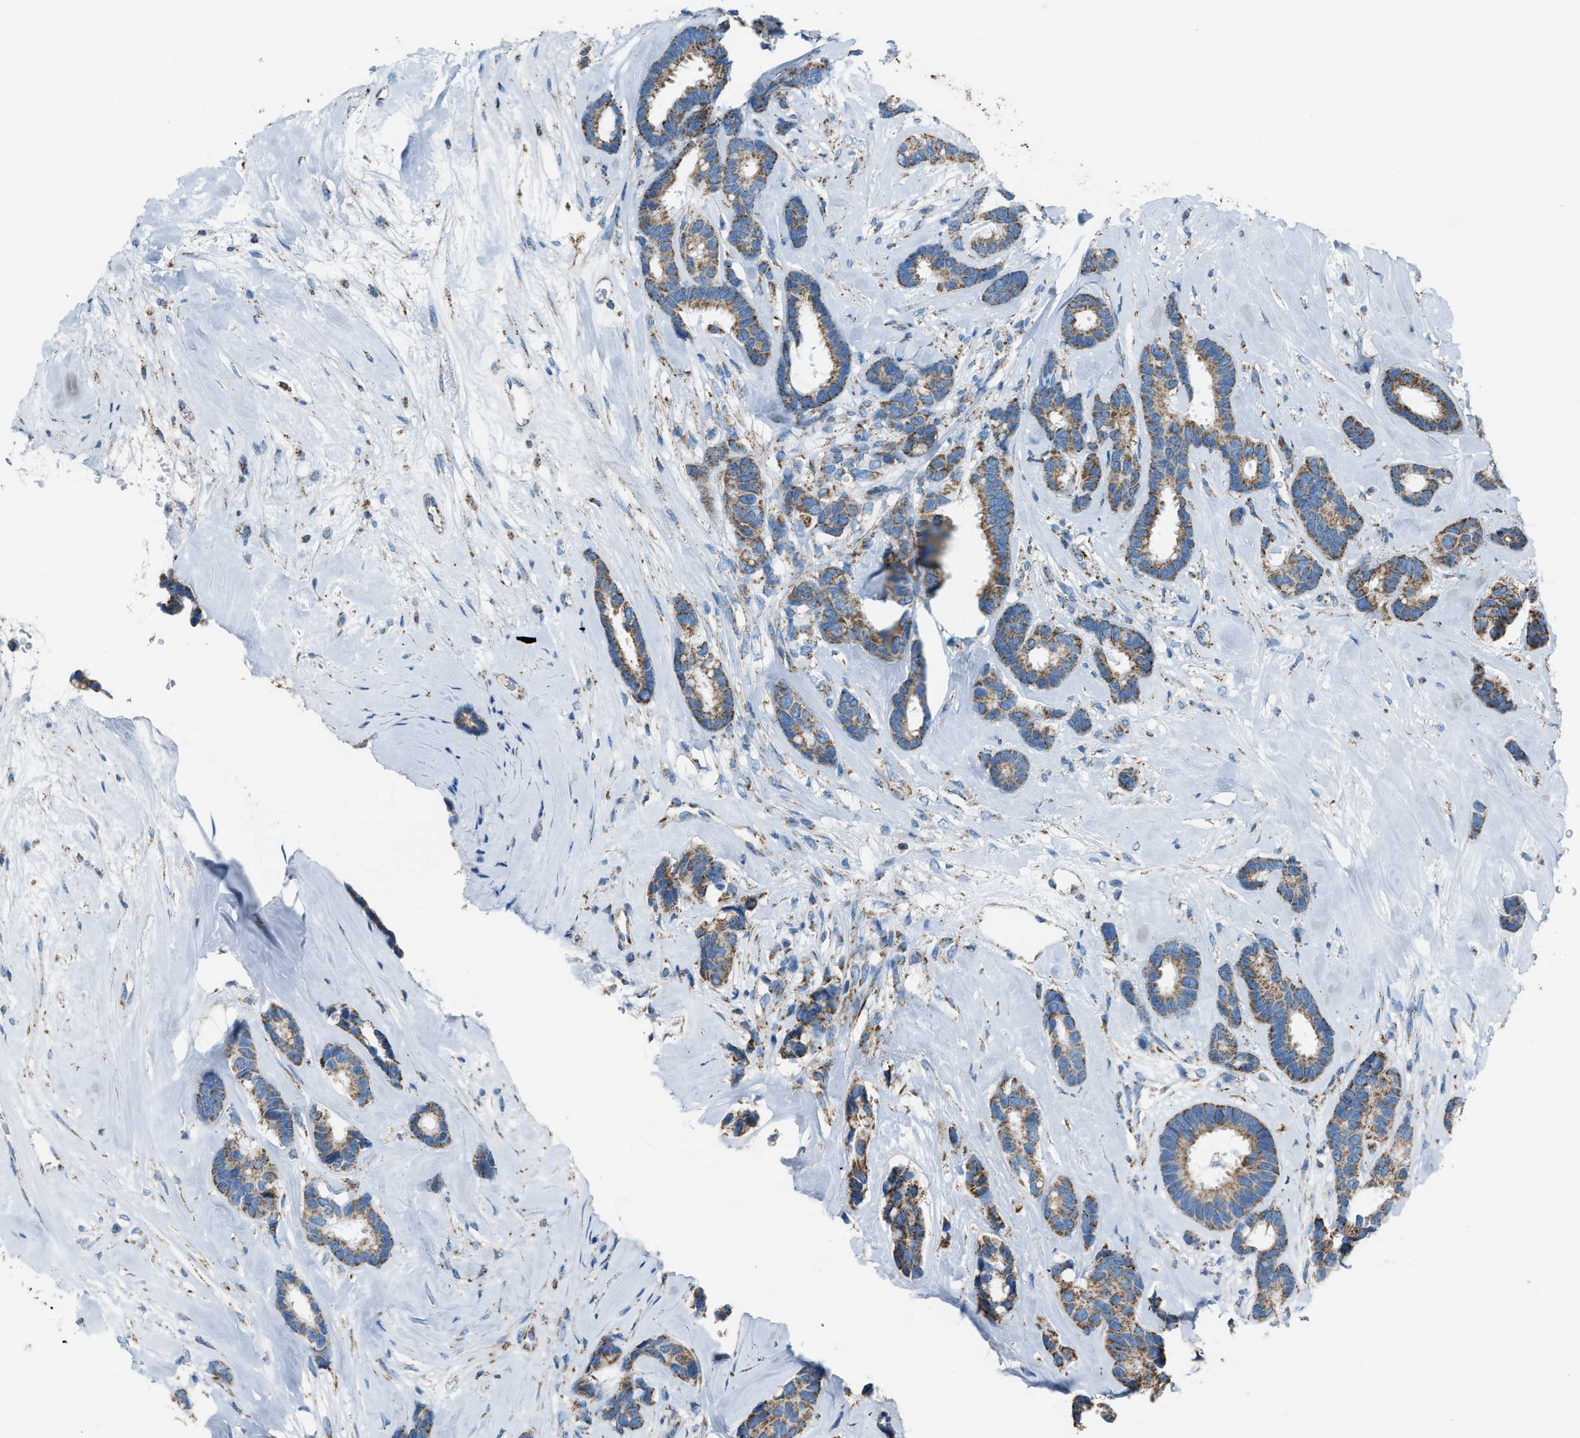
{"staining": {"intensity": "moderate", "quantity": ">75%", "location": "cytoplasmic/membranous"}, "tissue": "breast cancer", "cell_type": "Tumor cells", "image_type": "cancer", "snomed": [{"axis": "morphology", "description": "Duct carcinoma"}, {"axis": "topography", "description": "Breast"}], "caption": "A medium amount of moderate cytoplasmic/membranous expression is seen in approximately >75% of tumor cells in breast cancer tissue.", "gene": "MDH2", "patient": {"sex": "female", "age": 87}}